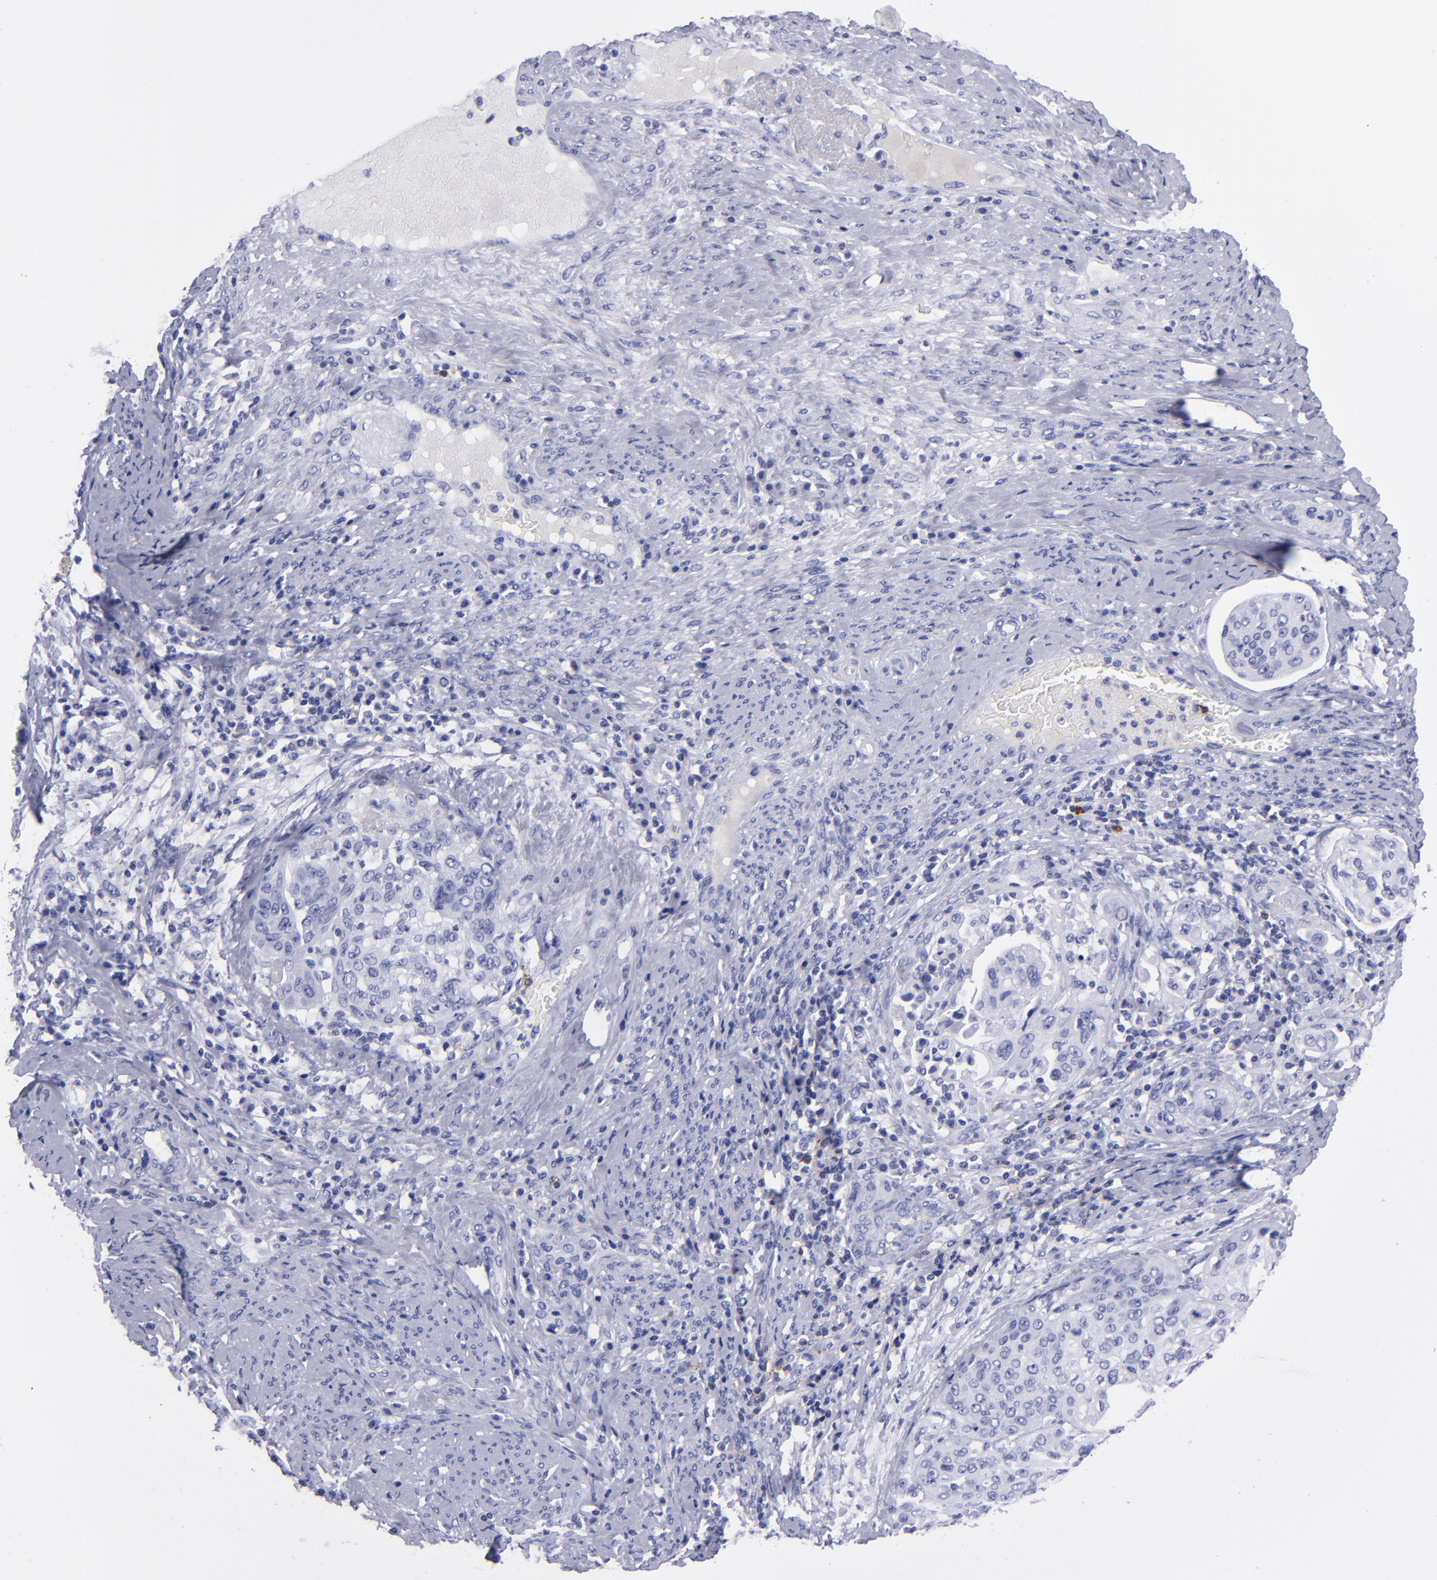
{"staining": {"intensity": "negative", "quantity": "none", "location": "none"}, "tissue": "cervical cancer", "cell_type": "Tumor cells", "image_type": "cancer", "snomed": [{"axis": "morphology", "description": "Squamous cell carcinoma, NOS"}, {"axis": "topography", "description": "Cervix"}], "caption": "Tumor cells are negative for brown protein staining in cervical squamous cell carcinoma.", "gene": "CD37", "patient": {"sex": "female", "age": 41}}